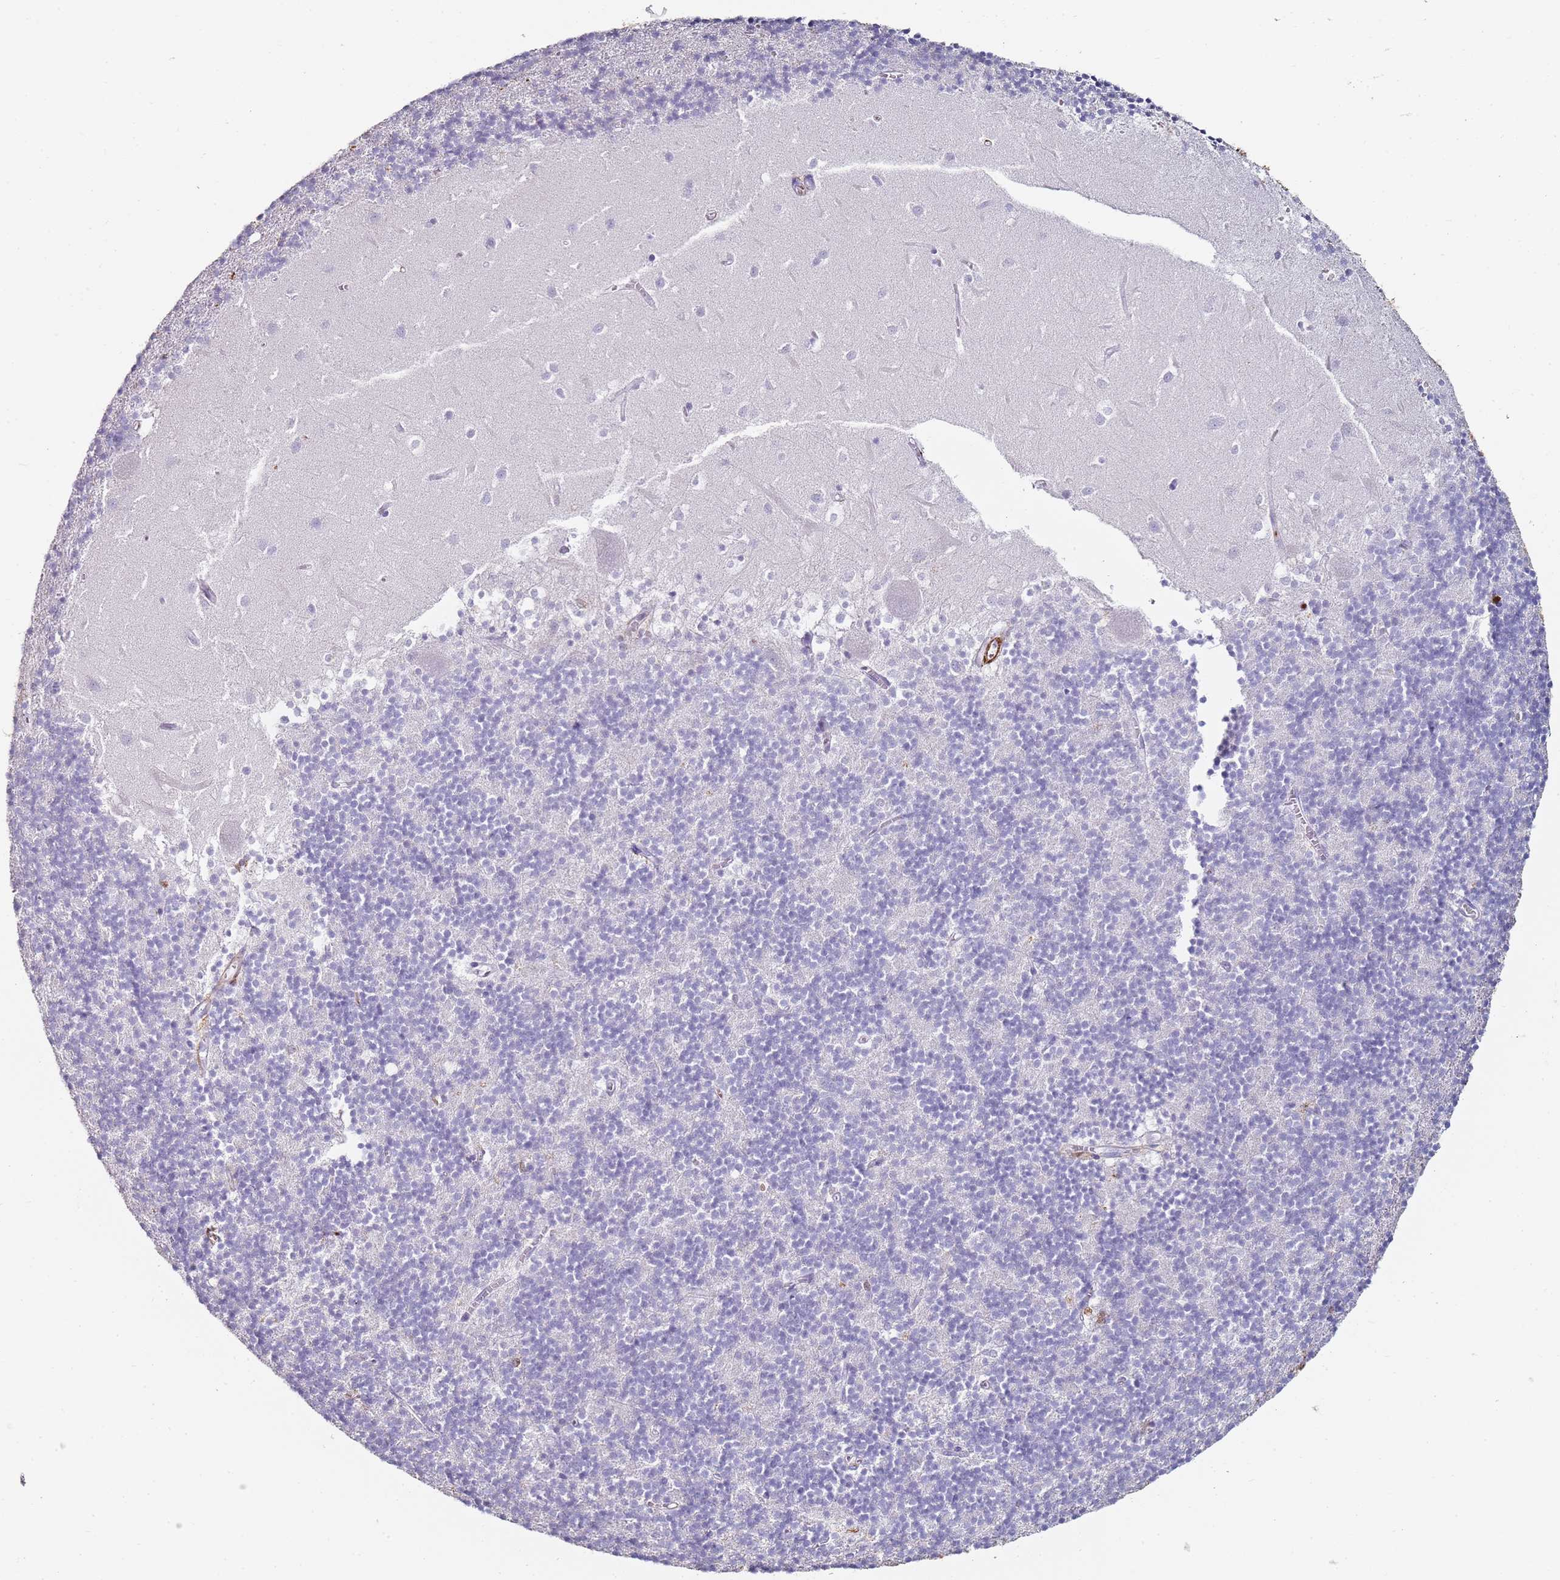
{"staining": {"intensity": "negative", "quantity": "none", "location": "none"}, "tissue": "cerebellum", "cell_type": "Cells in granular layer", "image_type": "normal", "snomed": [{"axis": "morphology", "description": "Normal tissue, NOS"}, {"axis": "topography", "description": "Cerebellum"}], "caption": "Immunohistochemistry image of benign cerebellum stained for a protein (brown), which displays no staining in cells in granular layer. (DAB immunohistochemistry, high magnification).", "gene": "S100A4", "patient": {"sex": "male", "age": 54}}